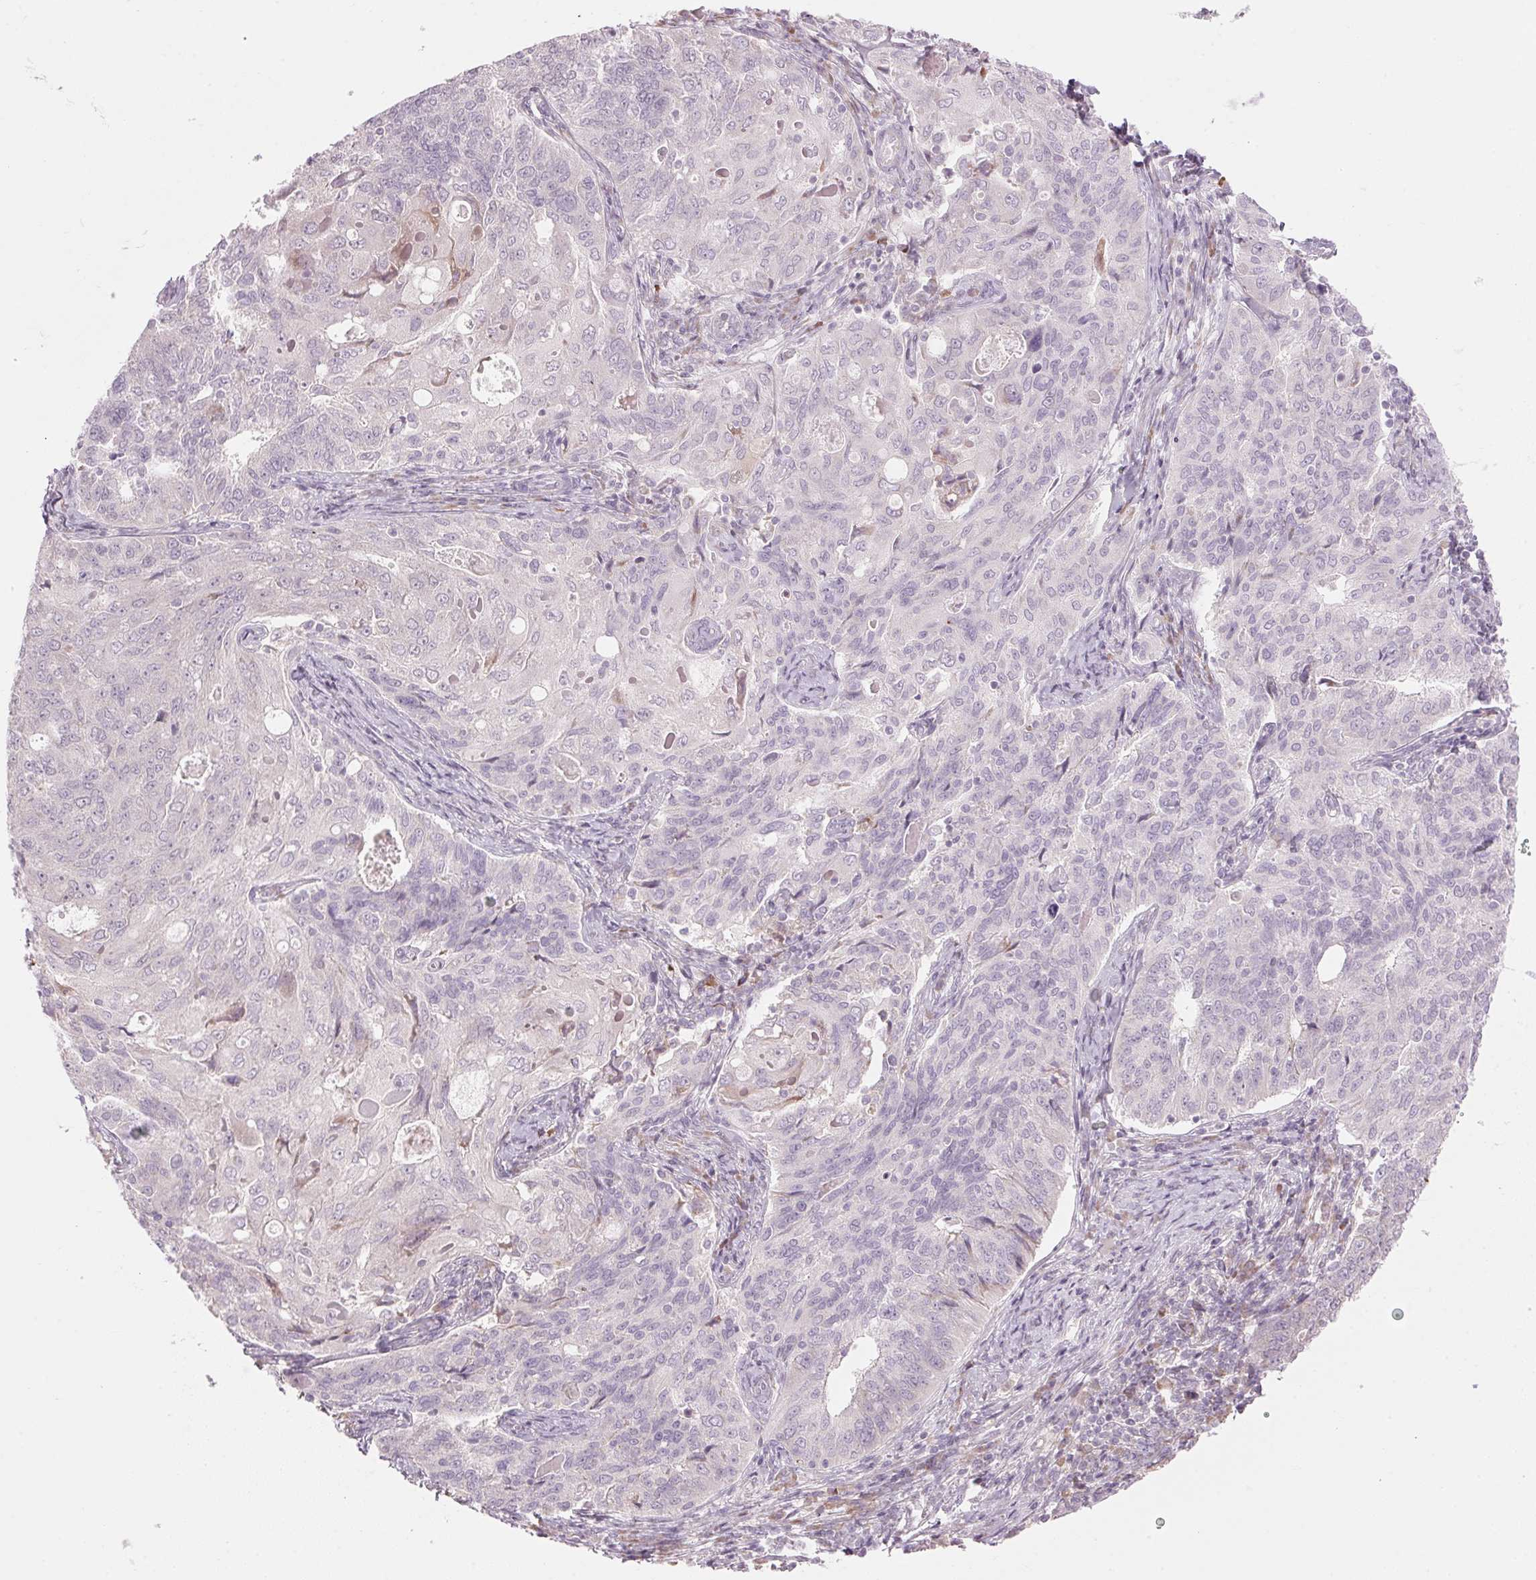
{"staining": {"intensity": "negative", "quantity": "none", "location": "none"}, "tissue": "endometrial cancer", "cell_type": "Tumor cells", "image_type": "cancer", "snomed": [{"axis": "morphology", "description": "Adenocarcinoma, NOS"}, {"axis": "topography", "description": "Endometrium"}], "caption": "DAB (3,3'-diaminobenzidine) immunohistochemical staining of human endometrial adenocarcinoma shows no significant positivity in tumor cells.", "gene": "GNMT", "patient": {"sex": "female", "age": 43}}